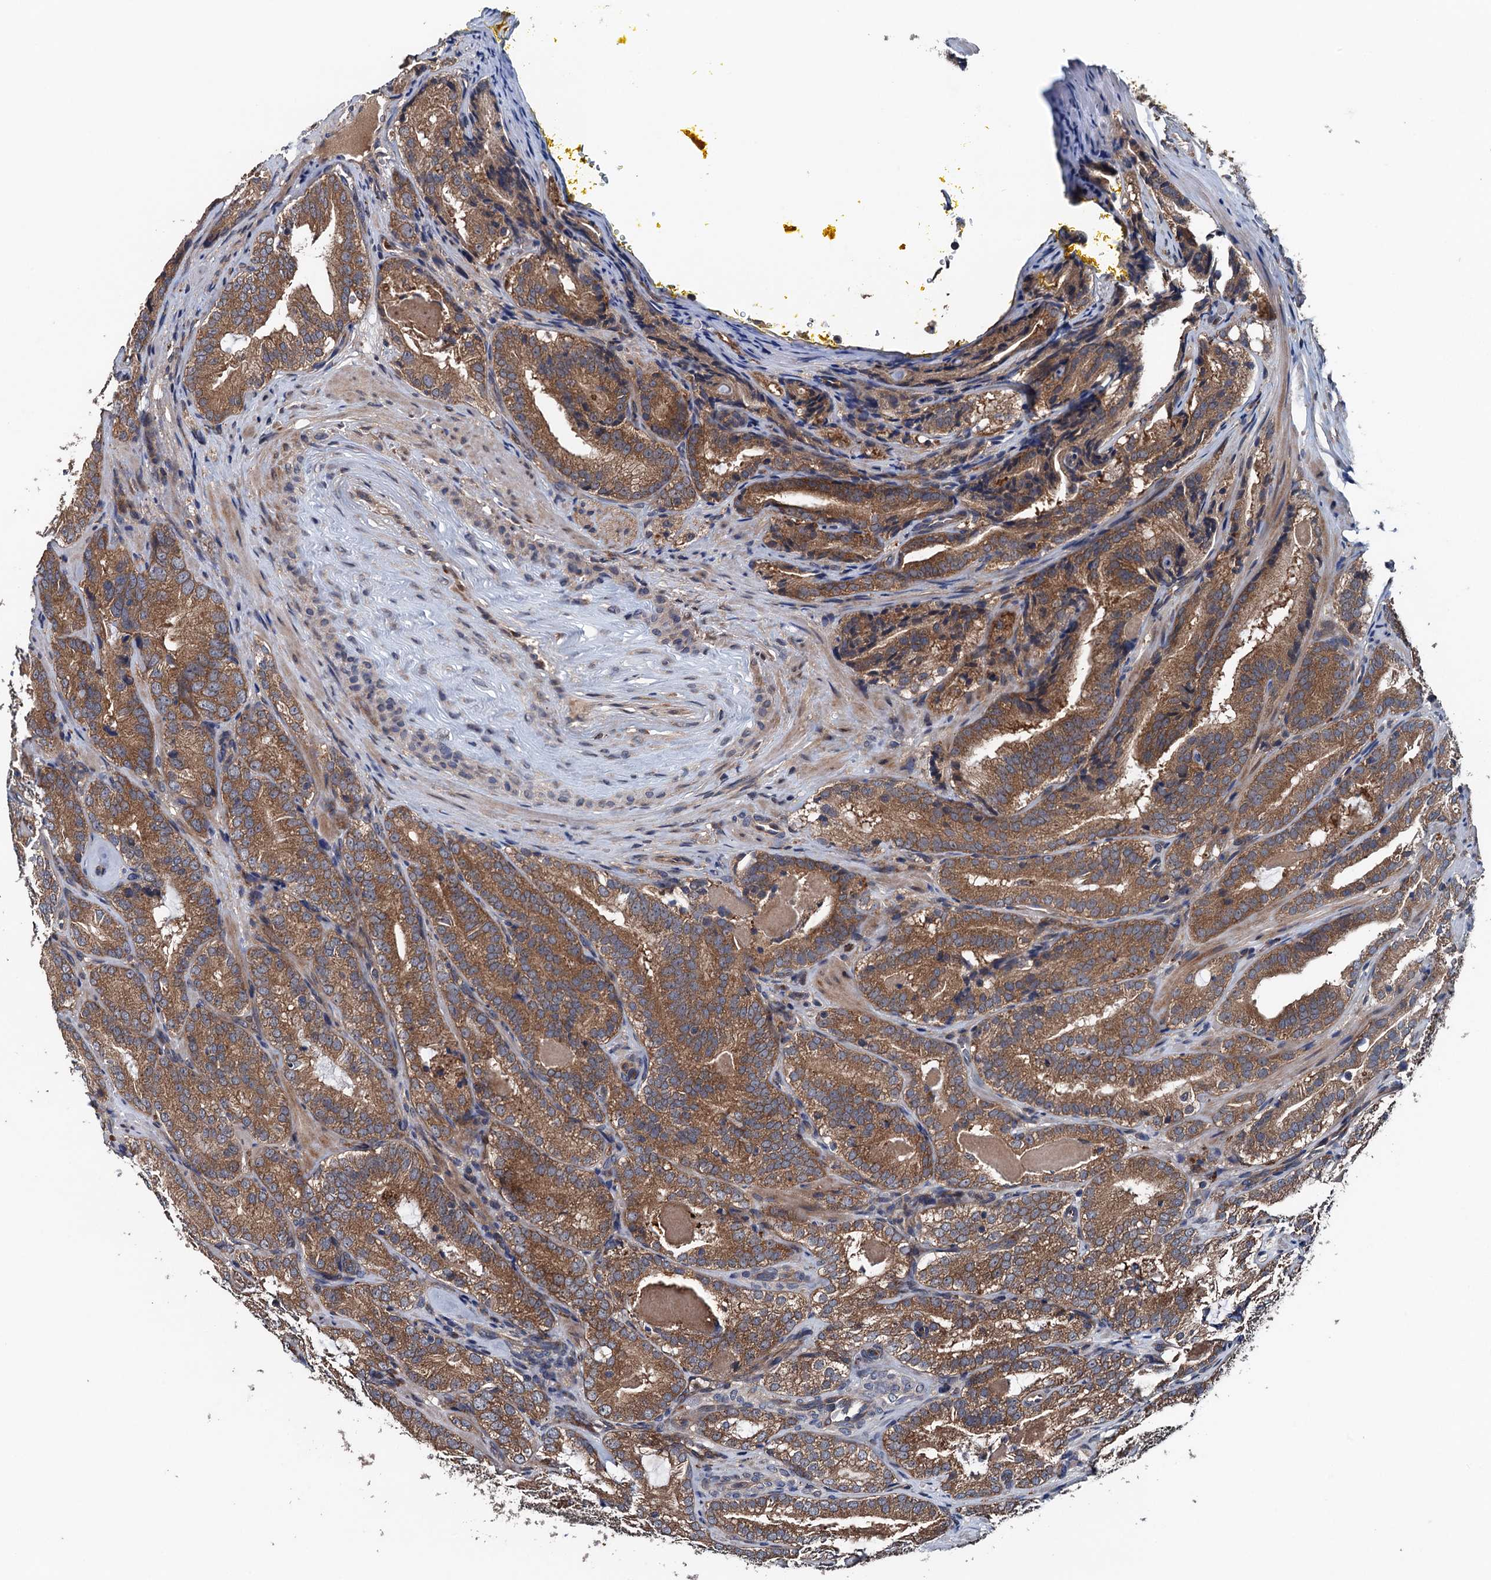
{"staining": {"intensity": "moderate", "quantity": ">75%", "location": "cytoplasmic/membranous"}, "tissue": "prostate cancer", "cell_type": "Tumor cells", "image_type": "cancer", "snomed": [{"axis": "morphology", "description": "Adenocarcinoma, High grade"}, {"axis": "topography", "description": "Prostate"}], "caption": "Immunohistochemistry (IHC) (DAB) staining of prostate cancer reveals moderate cytoplasmic/membranous protein expression in approximately >75% of tumor cells. Using DAB (brown) and hematoxylin (blue) stains, captured at high magnification using brightfield microscopy.", "gene": "BLTP3B", "patient": {"sex": "male", "age": 57}}